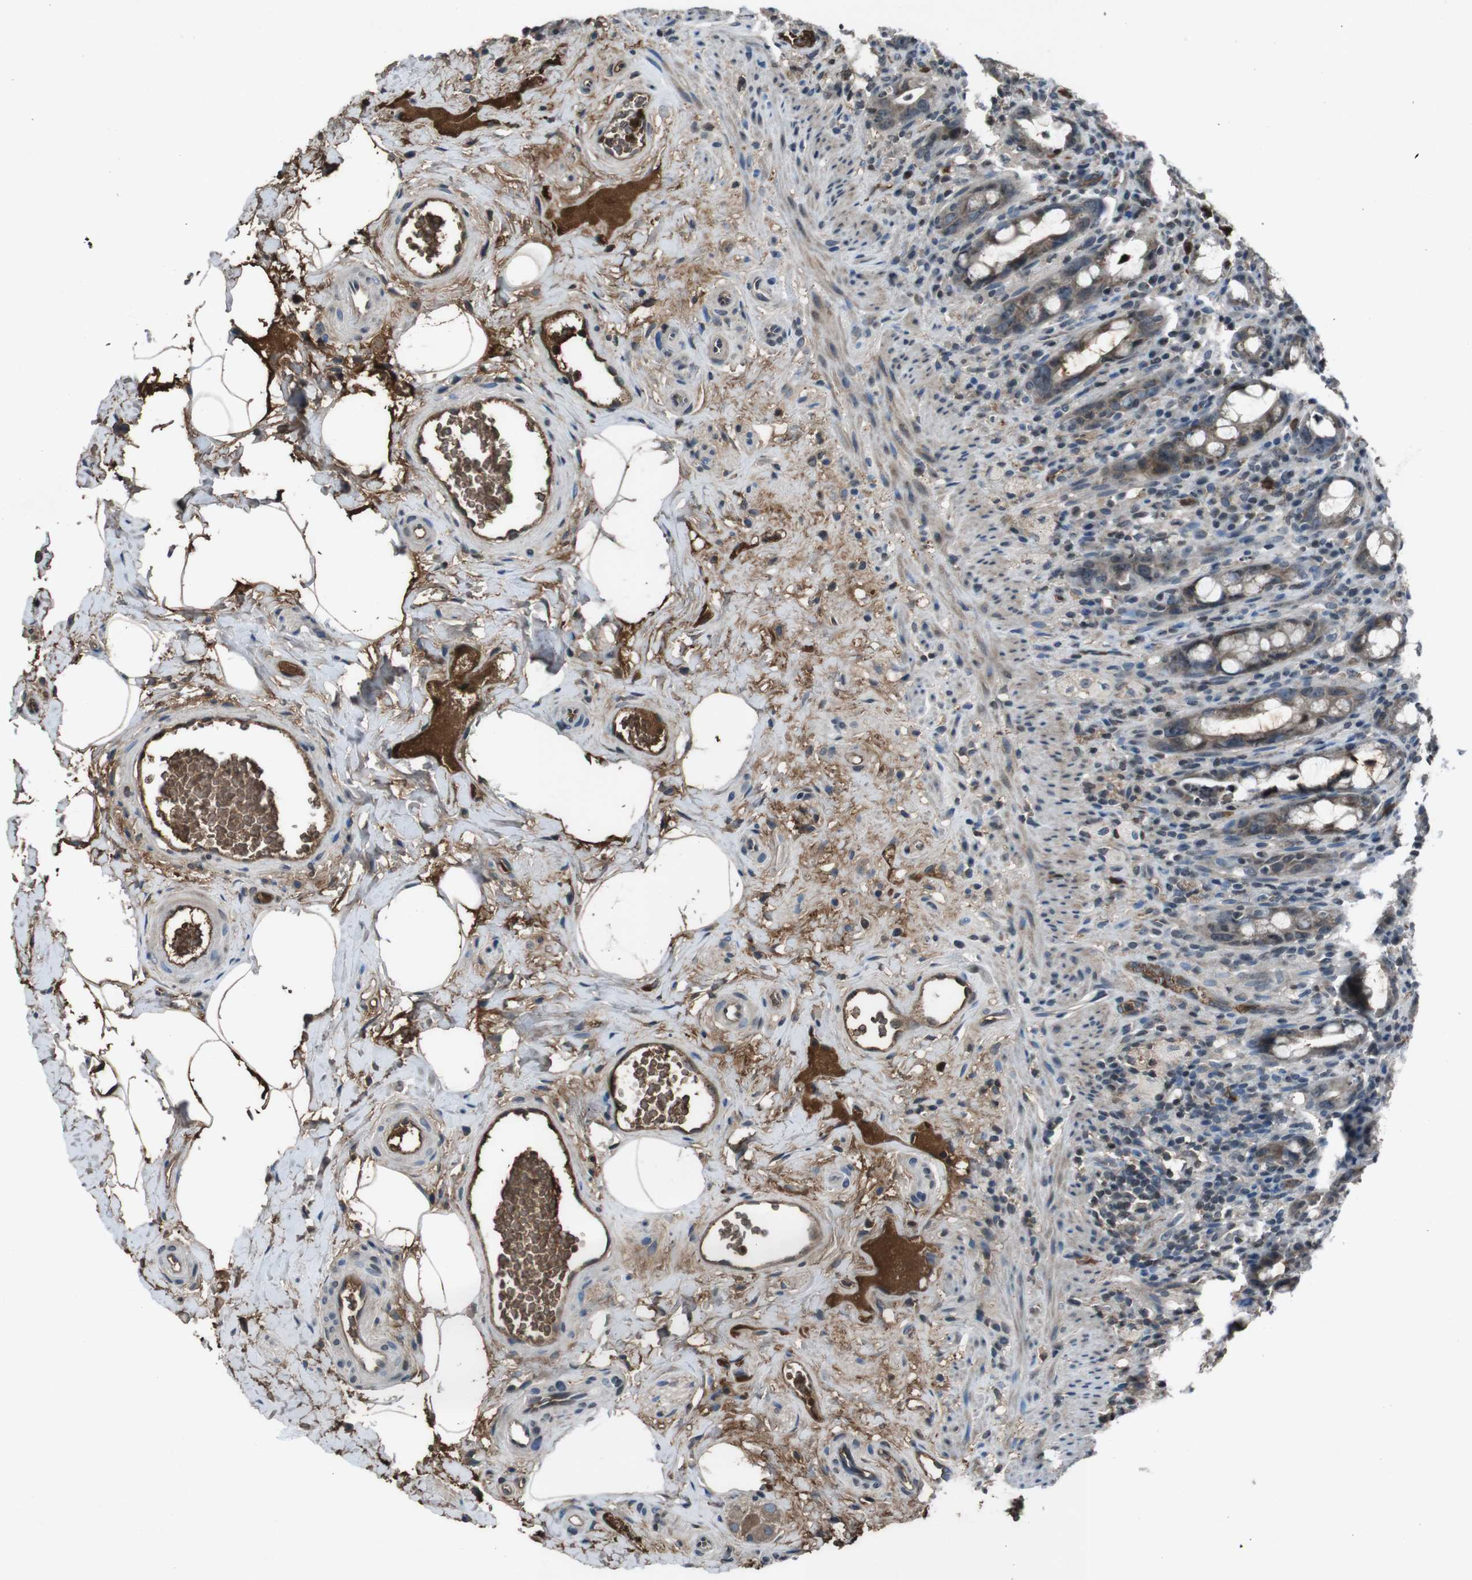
{"staining": {"intensity": "moderate", "quantity": ">75%", "location": "cytoplasmic/membranous"}, "tissue": "rectum", "cell_type": "Glandular cells", "image_type": "normal", "snomed": [{"axis": "morphology", "description": "Normal tissue, NOS"}, {"axis": "topography", "description": "Rectum"}], "caption": "Glandular cells show medium levels of moderate cytoplasmic/membranous expression in approximately >75% of cells in benign human rectum. Ihc stains the protein of interest in brown and the nuclei are stained blue.", "gene": "UGT1A6", "patient": {"sex": "male", "age": 44}}